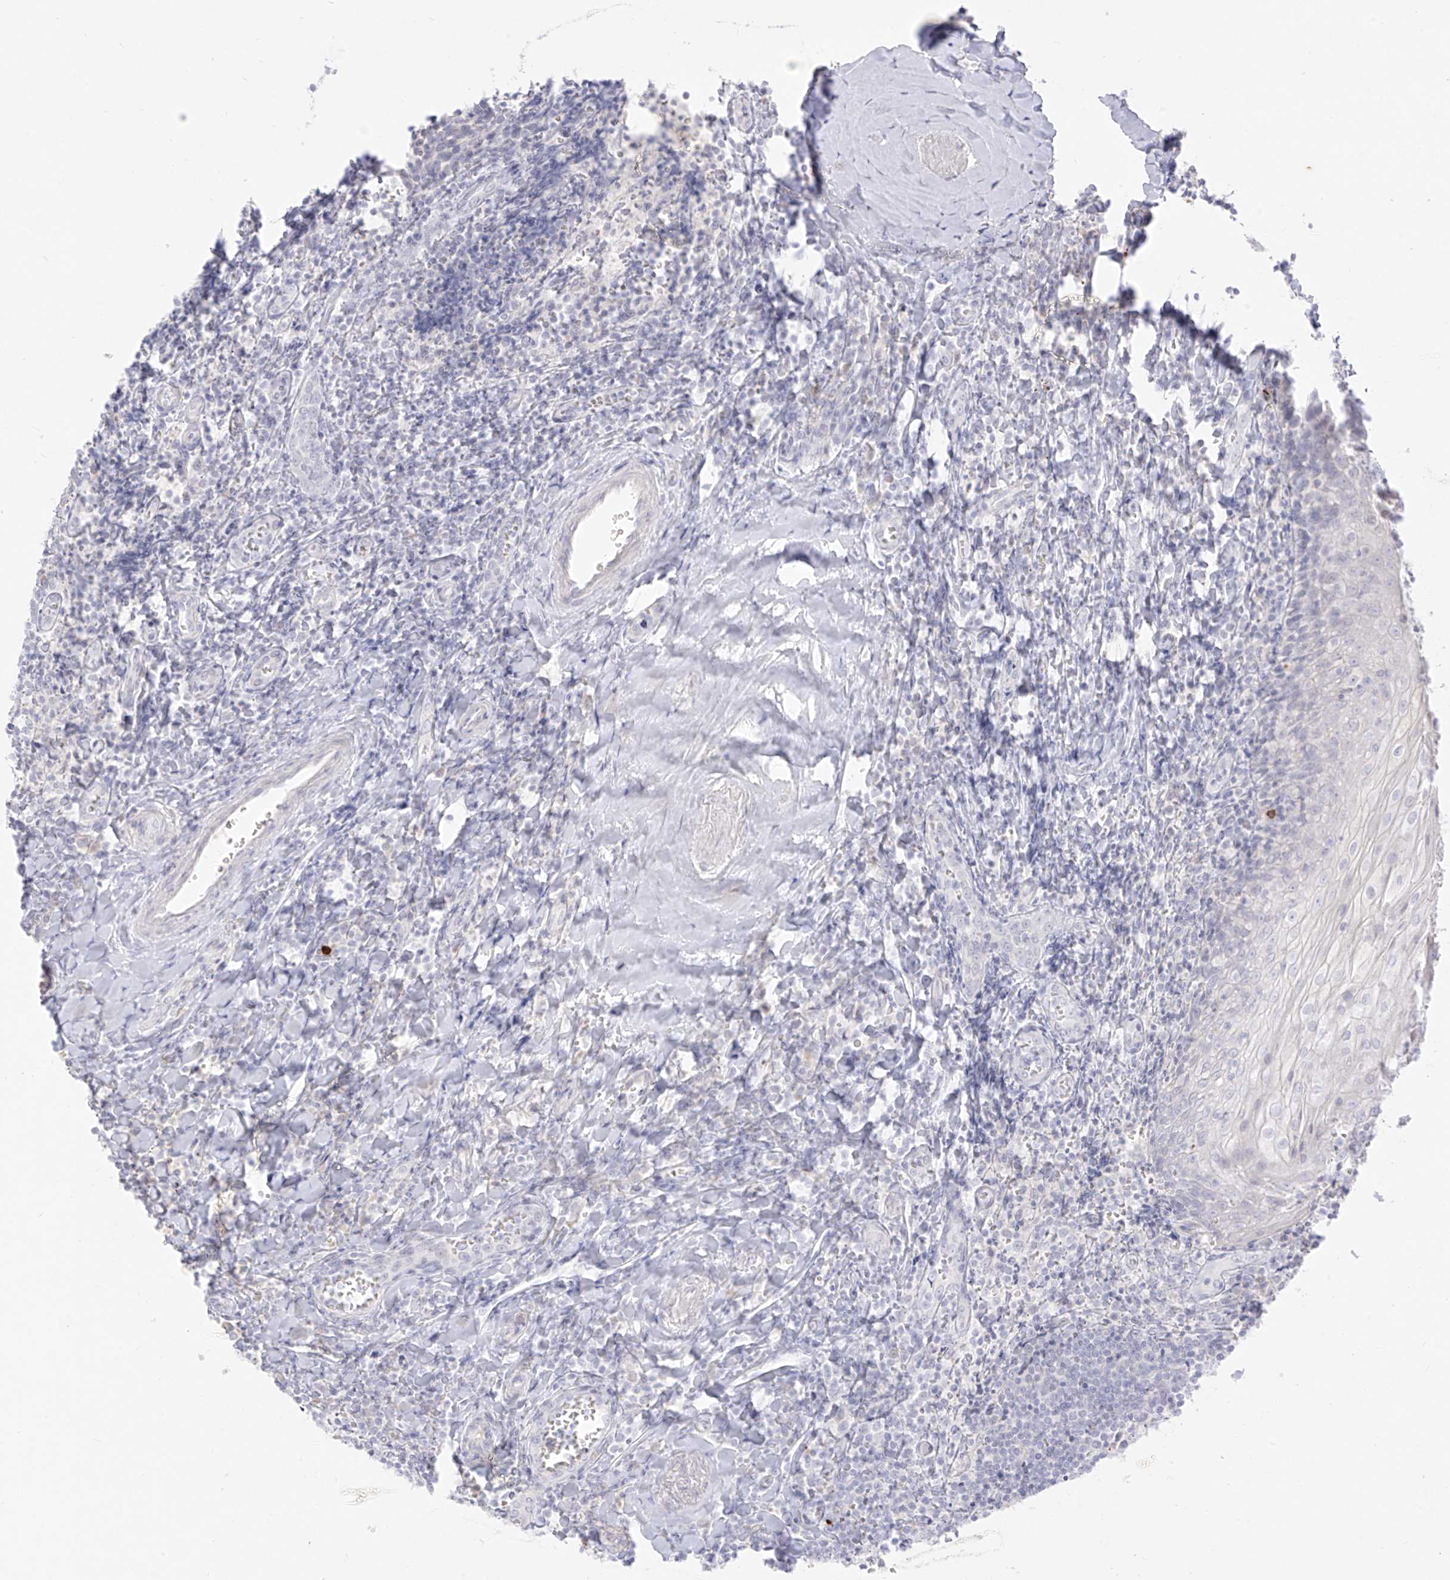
{"staining": {"intensity": "negative", "quantity": "none", "location": "none"}, "tissue": "tonsil", "cell_type": "Germinal center cells", "image_type": "normal", "snomed": [{"axis": "morphology", "description": "Normal tissue, NOS"}, {"axis": "topography", "description": "Tonsil"}], "caption": "DAB immunohistochemical staining of benign tonsil demonstrates no significant expression in germinal center cells. The staining was performed using DAB to visualize the protein expression in brown, while the nuclei were stained in blue with hematoxylin (Magnification: 20x).", "gene": "TGM4", "patient": {"sex": "male", "age": 27}}